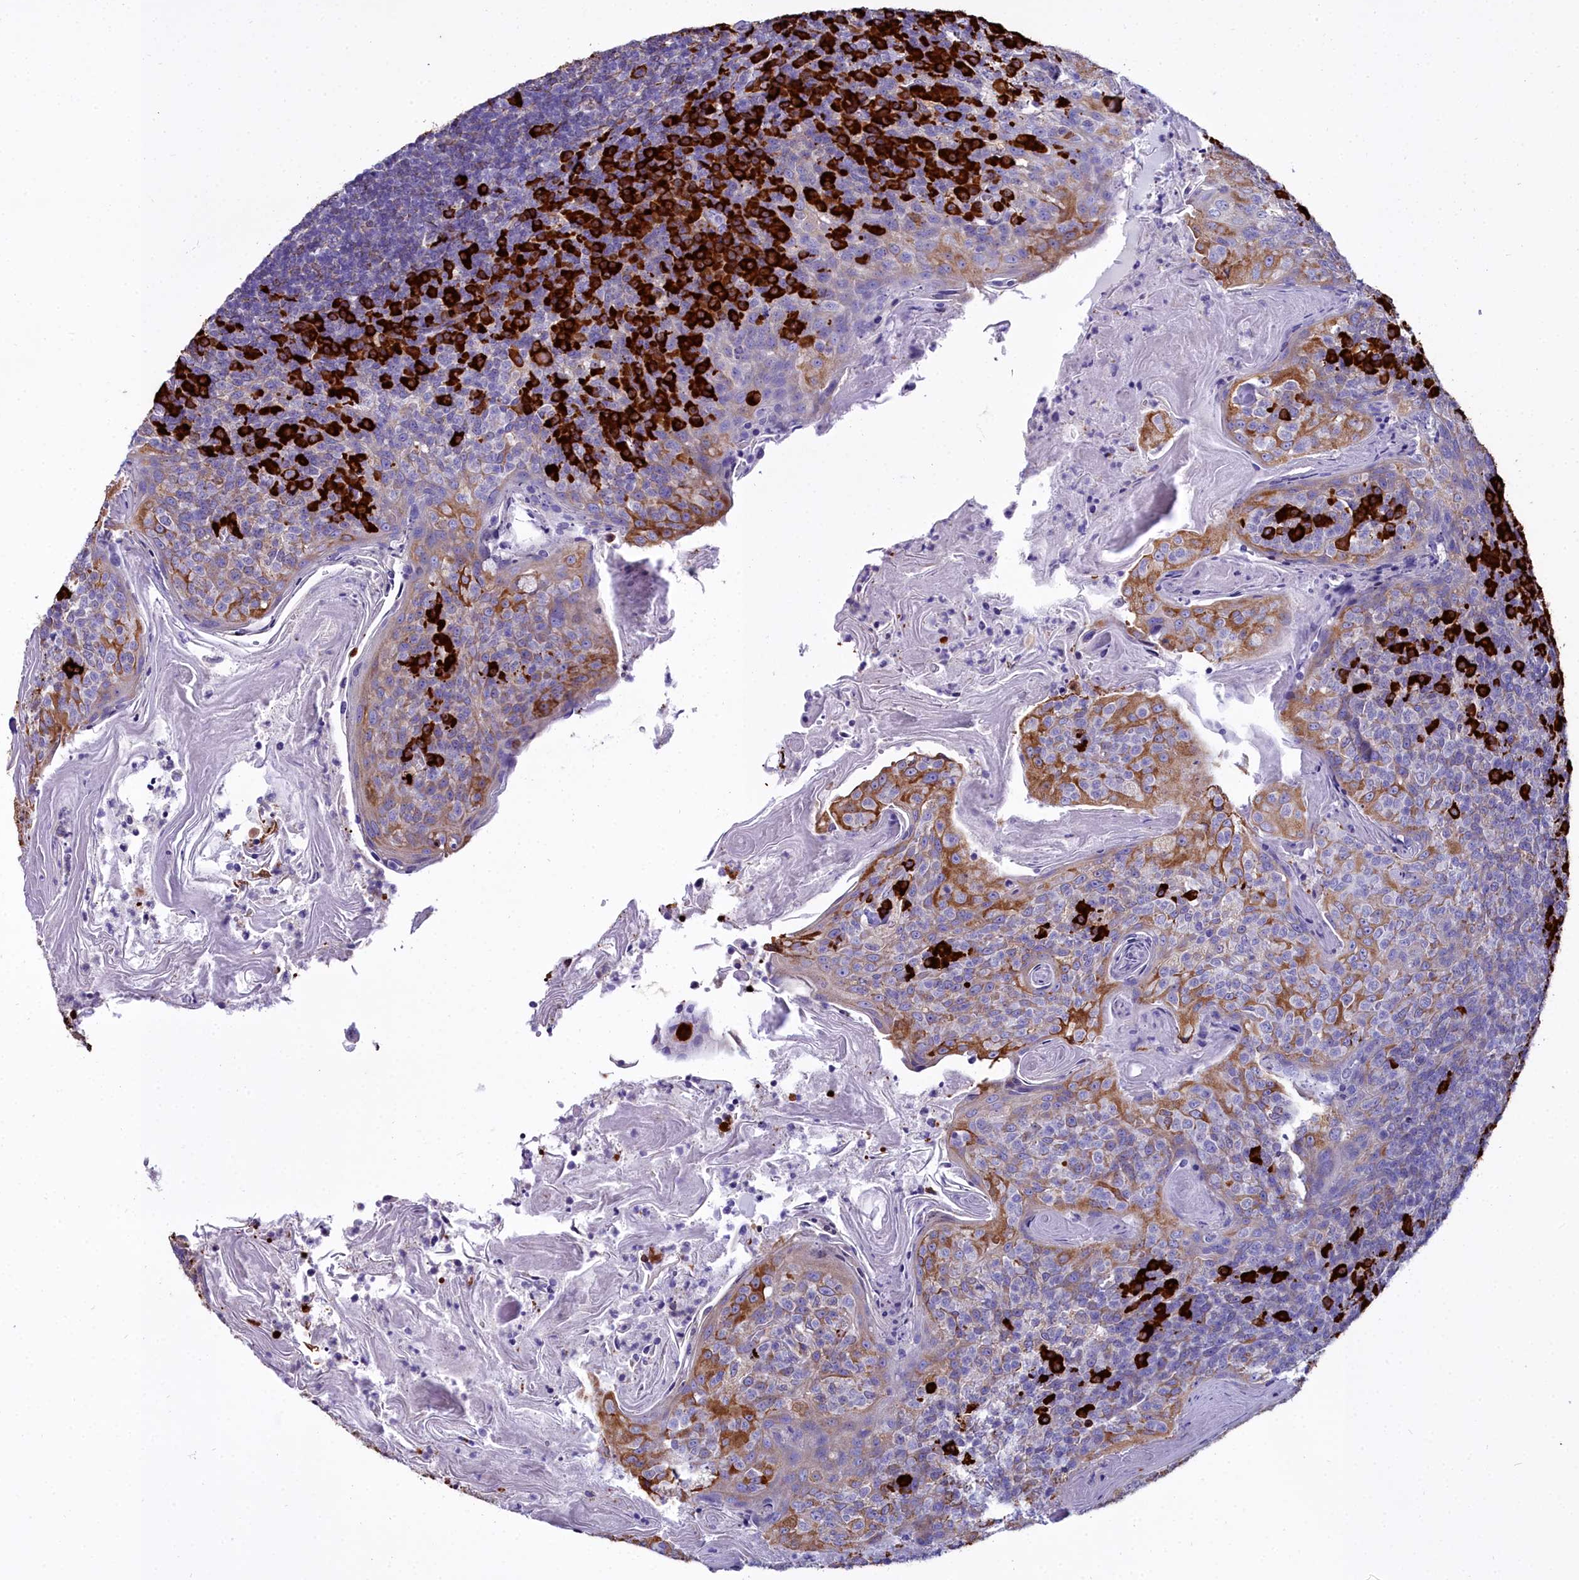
{"staining": {"intensity": "strong", "quantity": "<25%", "location": "cytoplasmic/membranous"}, "tissue": "tonsil", "cell_type": "Germinal center cells", "image_type": "normal", "snomed": [{"axis": "morphology", "description": "Normal tissue, NOS"}, {"axis": "topography", "description": "Tonsil"}], "caption": "Immunohistochemistry (IHC) of unremarkable human tonsil exhibits medium levels of strong cytoplasmic/membranous positivity in approximately <25% of germinal center cells.", "gene": "TXNDC5", "patient": {"sex": "female", "age": 10}}